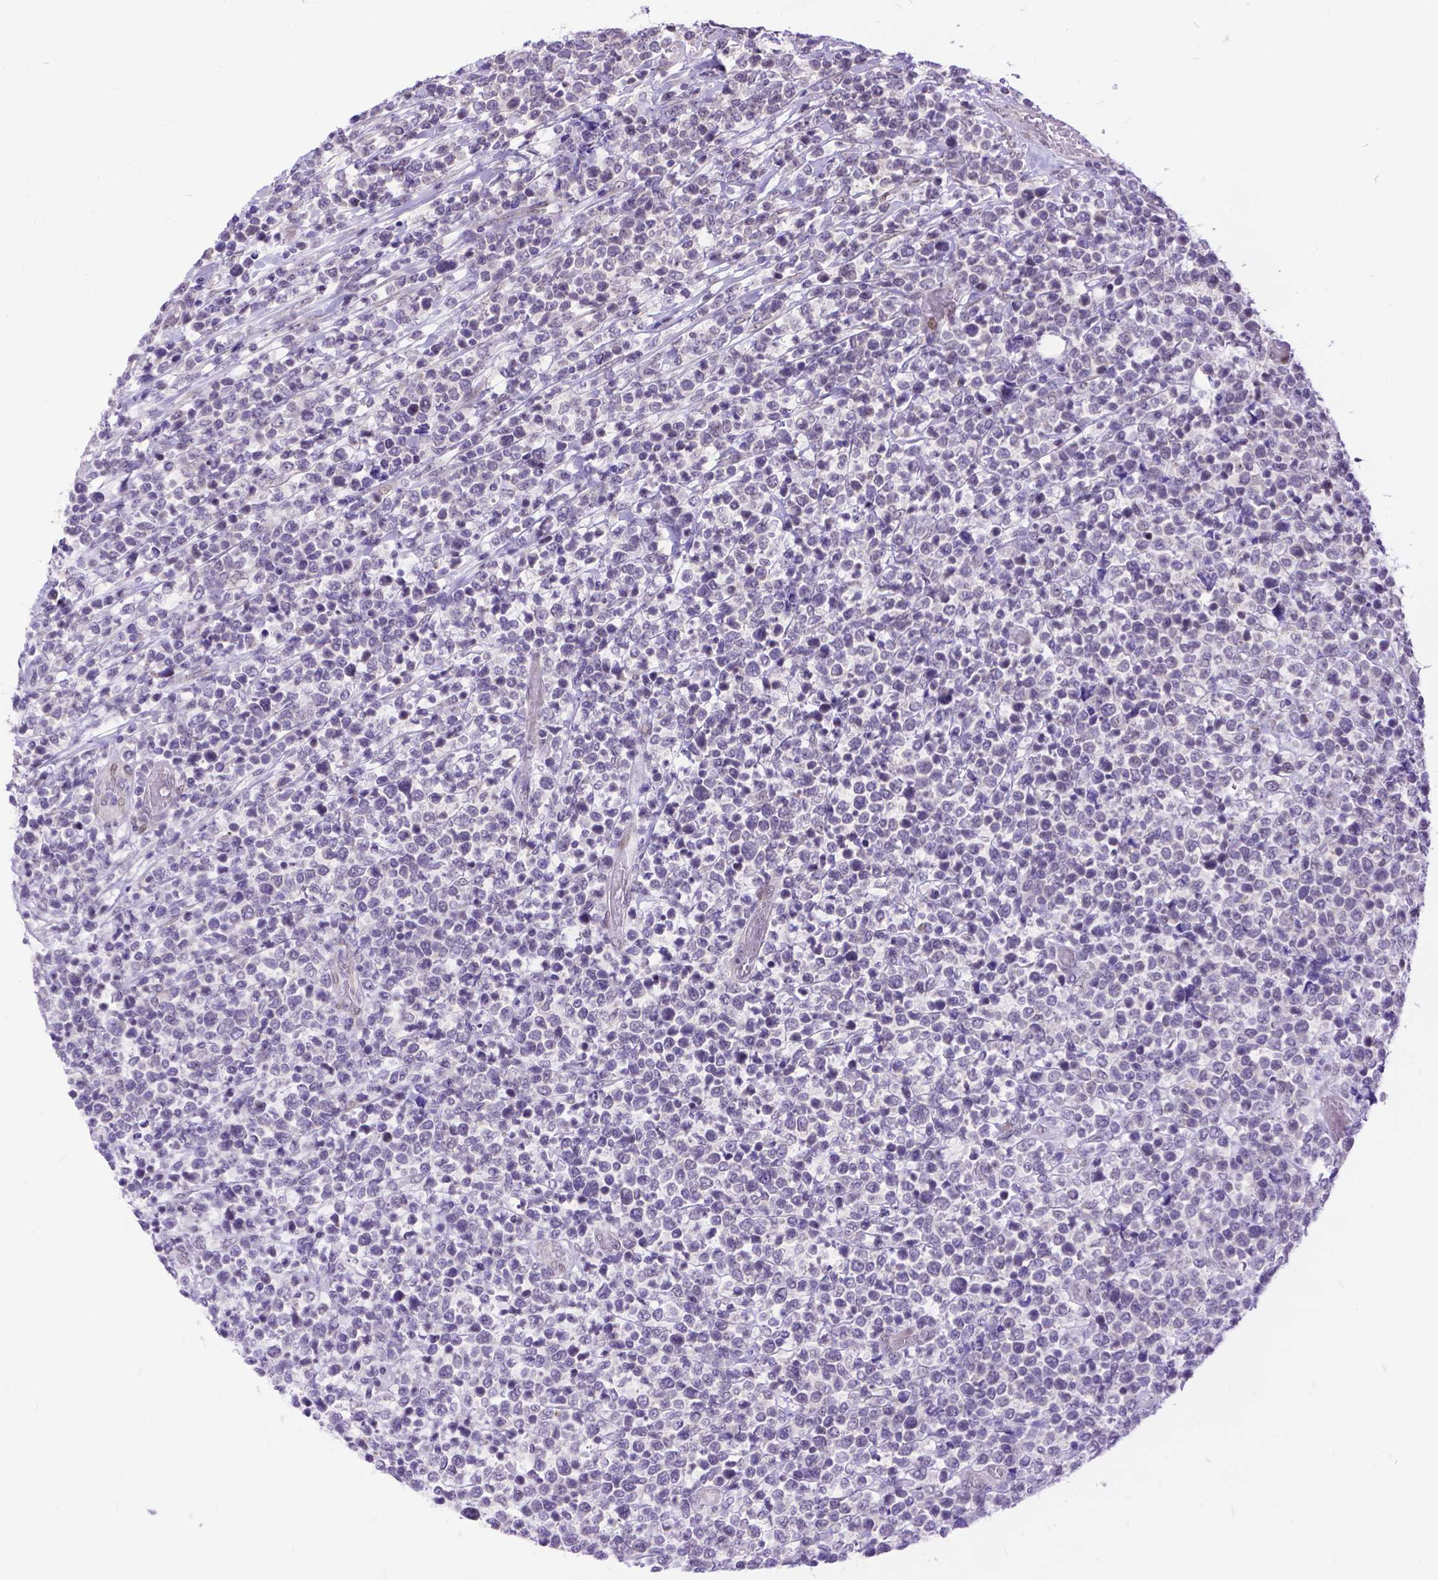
{"staining": {"intensity": "negative", "quantity": "none", "location": "none"}, "tissue": "lymphoma", "cell_type": "Tumor cells", "image_type": "cancer", "snomed": [{"axis": "morphology", "description": "Malignant lymphoma, non-Hodgkin's type, High grade"}, {"axis": "topography", "description": "Soft tissue"}], "caption": "Tumor cells show no significant protein expression in malignant lymphoma, non-Hodgkin's type (high-grade).", "gene": "FAM124B", "patient": {"sex": "female", "age": 56}}